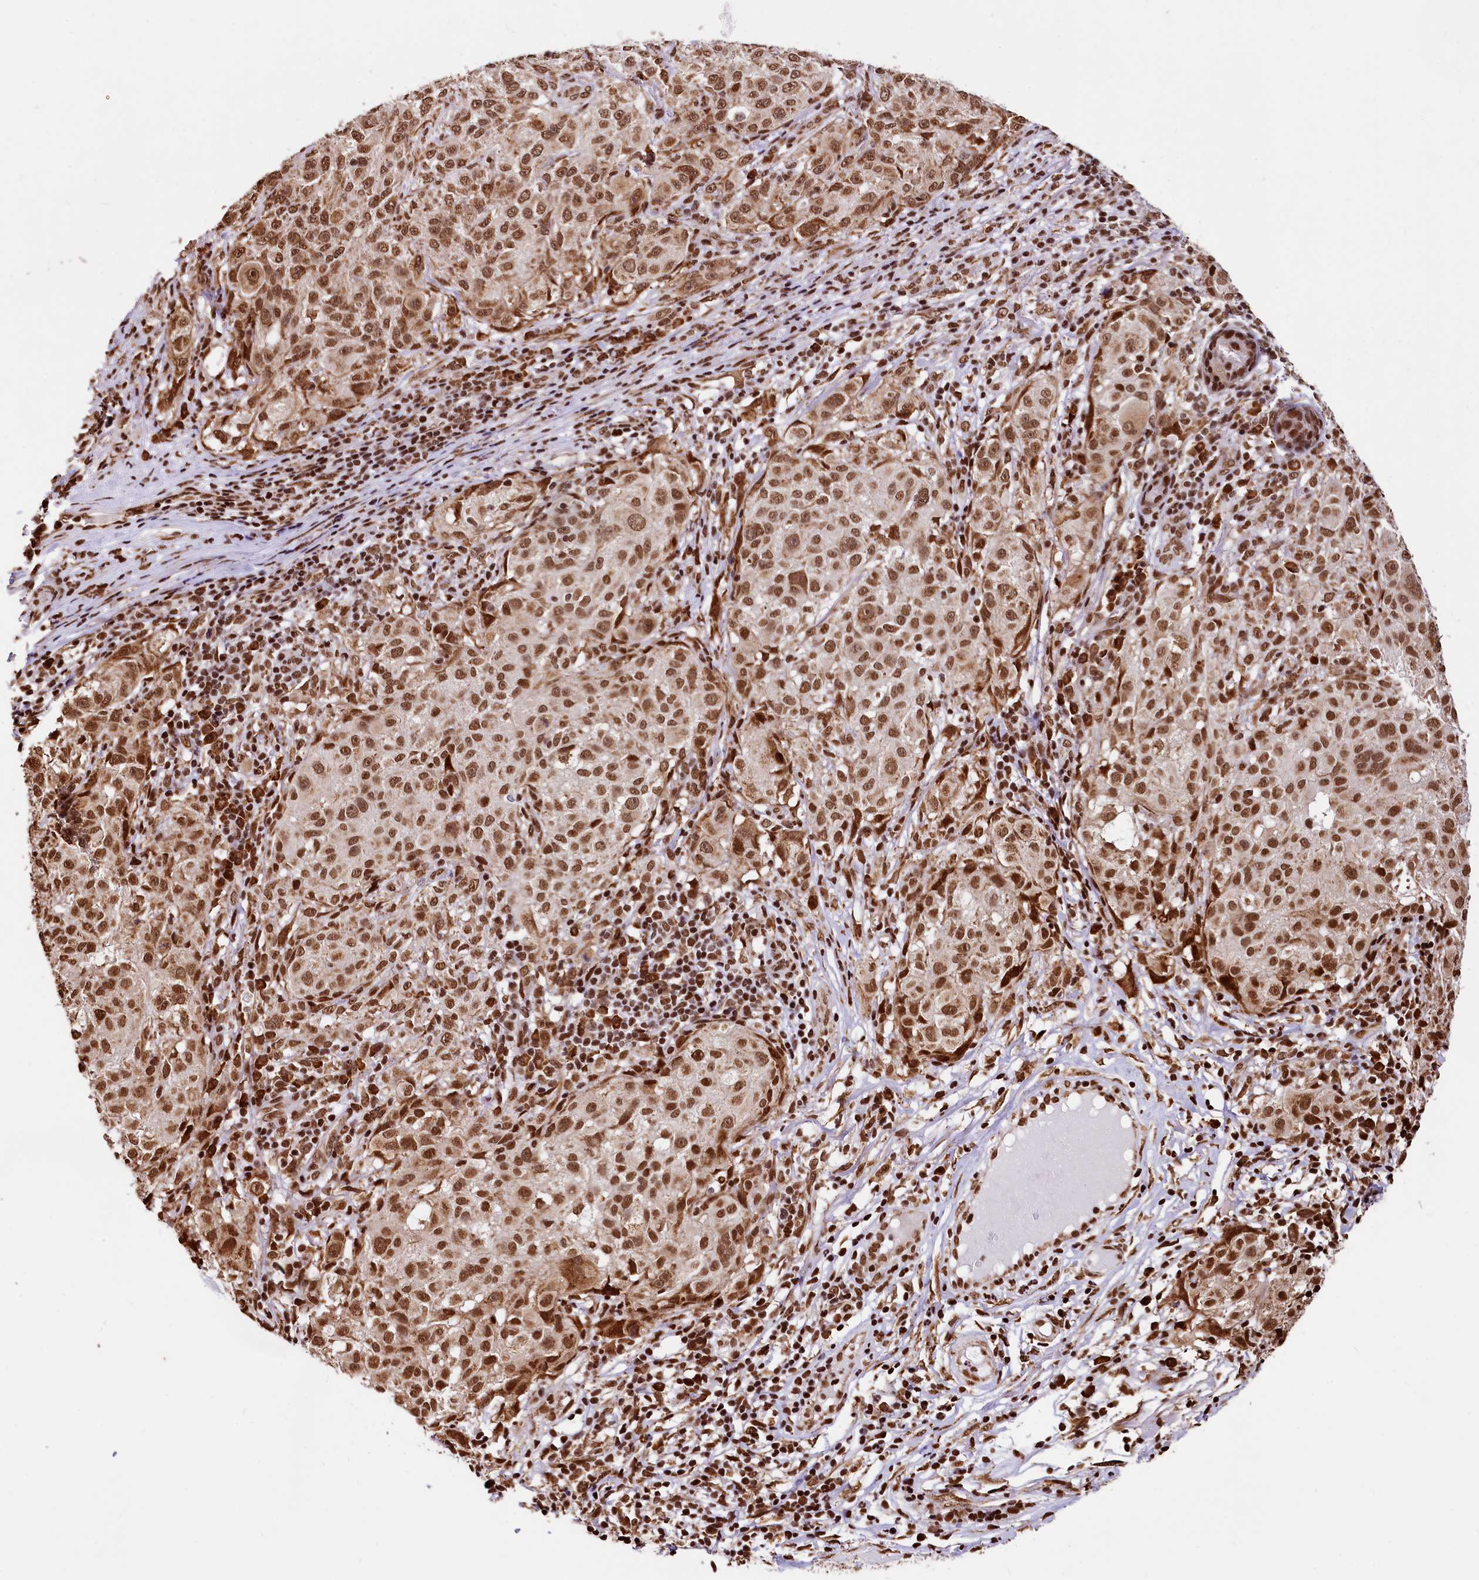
{"staining": {"intensity": "moderate", "quantity": ">75%", "location": "nuclear"}, "tissue": "melanoma", "cell_type": "Tumor cells", "image_type": "cancer", "snomed": [{"axis": "morphology", "description": "Necrosis, NOS"}, {"axis": "morphology", "description": "Malignant melanoma, NOS"}, {"axis": "topography", "description": "Skin"}], "caption": "Immunohistochemical staining of human melanoma shows medium levels of moderate nuclear protein positivity in about >75% of tumor cells. Nuclei are stained in blue.", "gene": "PDS5B", "patient": {"sex": "female", "age": 87}}